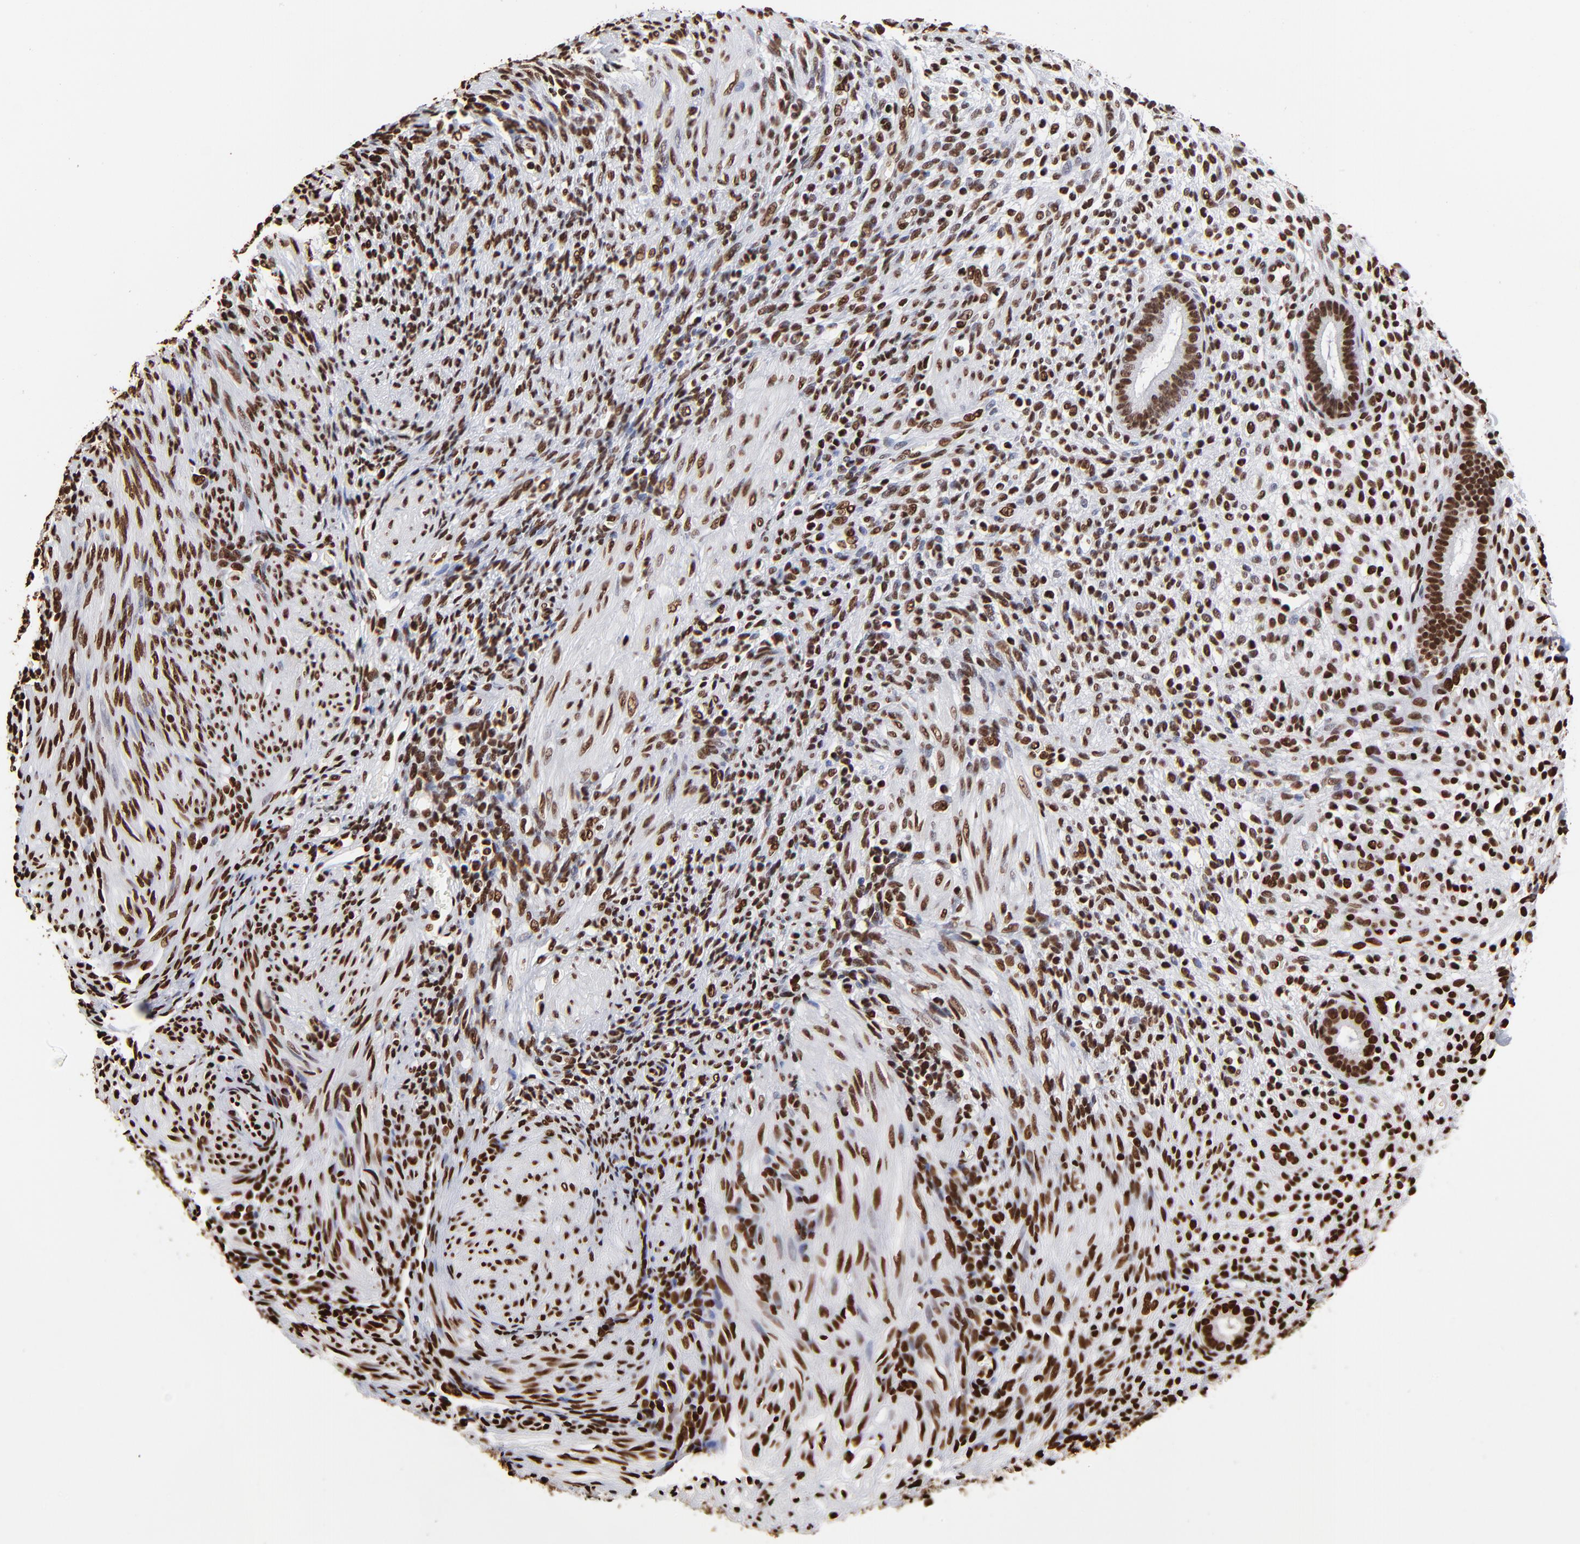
{"staining": {"intensity": "strong", "quantity": ">75%", "location": "nuclear"}, "tissue": "endometrium", "cell_type": "Cells in endometrial stroma", "image_type": "normal", "snomed": [{"axis": "morphology", "description": "Normal tissue, NOS"}, {"axis": "topography", "description": "Endometrium"}], "caption": "Protein staining of benign endometrium demonstrates strong nuclear staining in approximately >75% of cells in endometrial stroma. Using DAB (3,3'-diaminobenzidine) (brown) and hematoxylin (blue) stains, captured at high magnification using brightfield microscopy.", "gene": "ZNF544", "patient": {"sex": "female", "age": 72}}